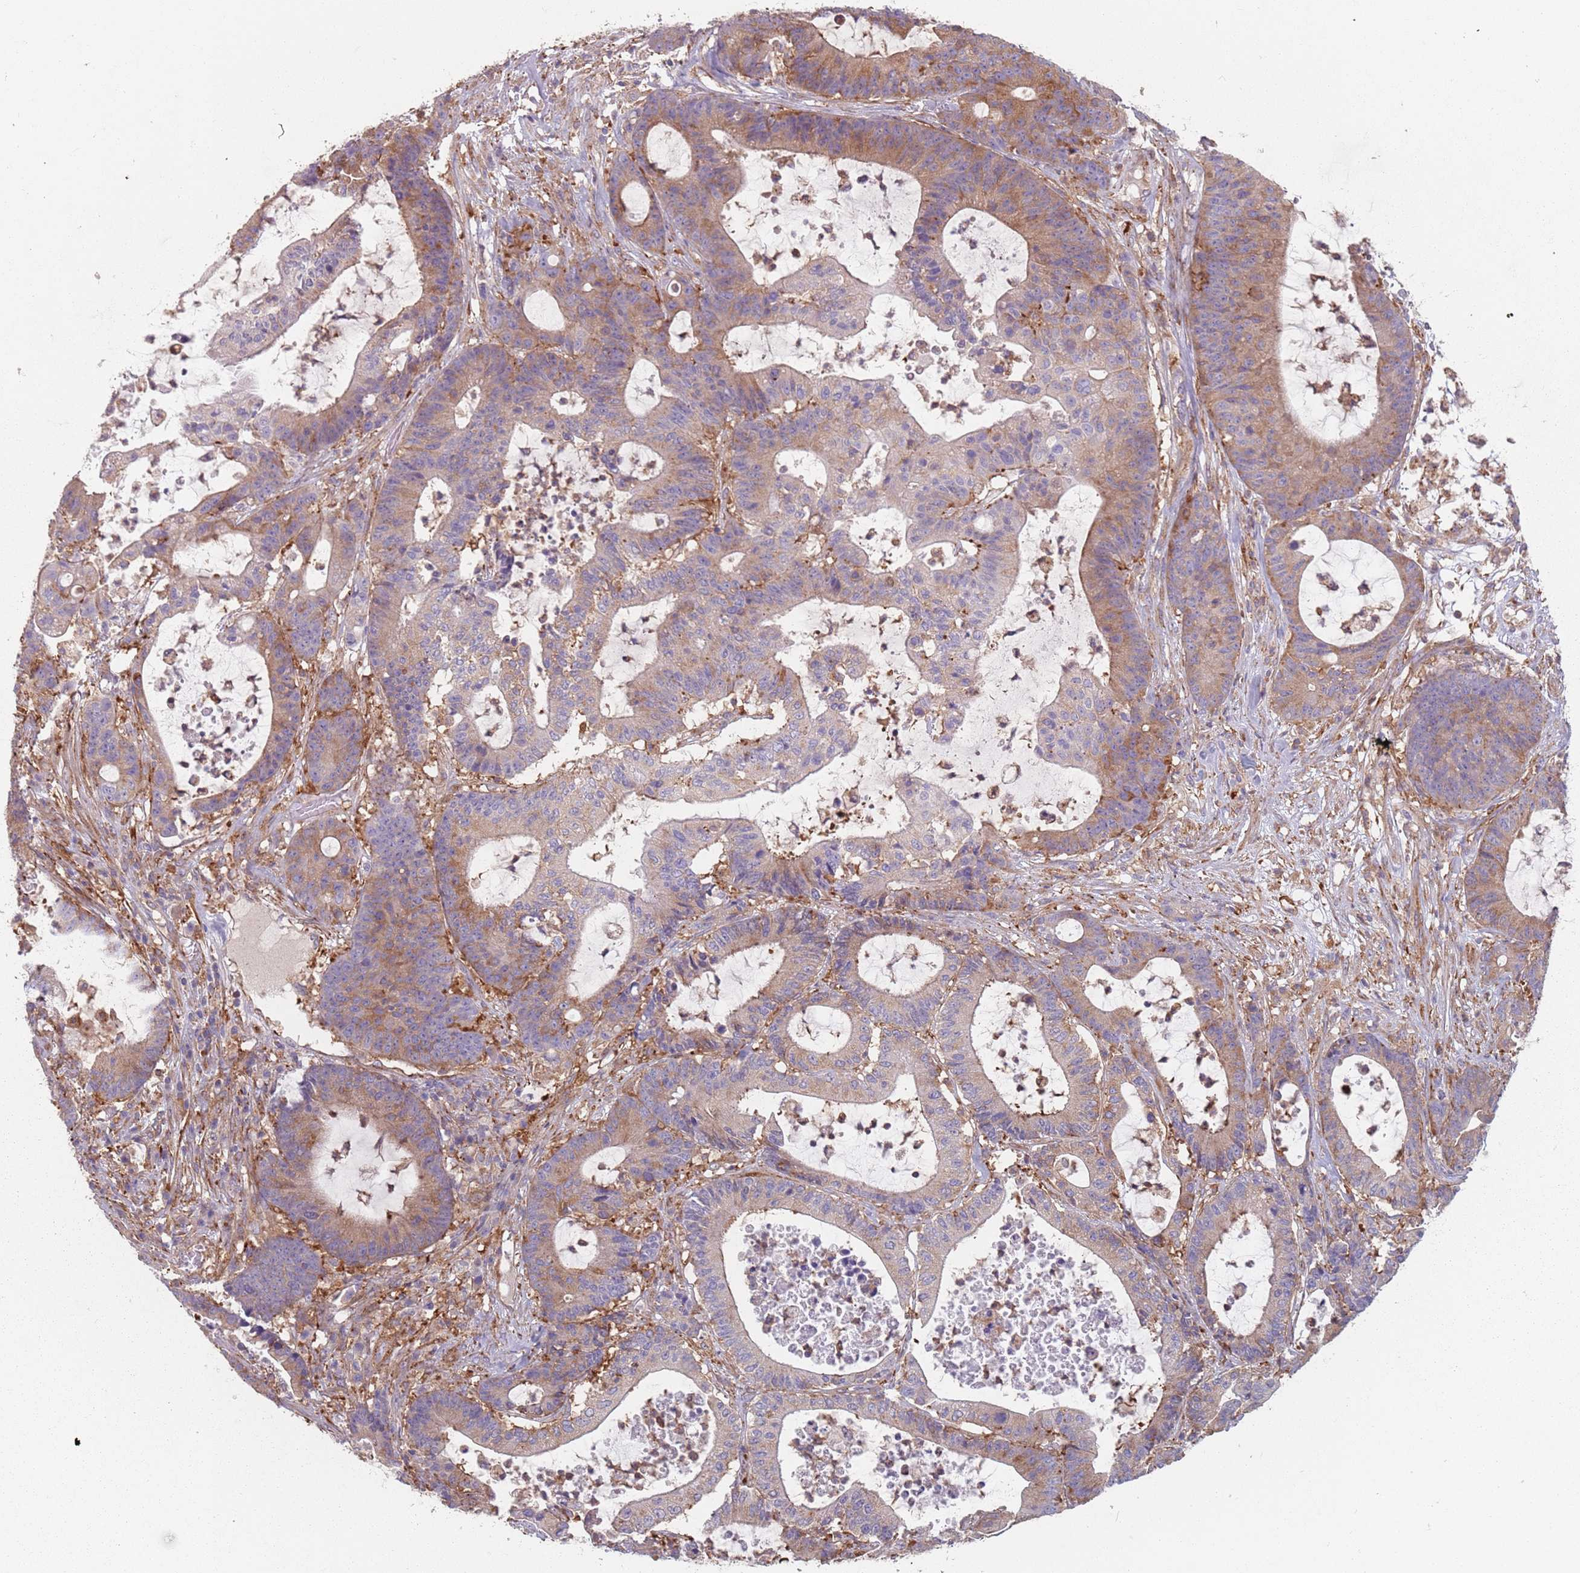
{"staining": {"intensity": "moderate", "quantity": "25%-75%", "location": "cytoplasmic/membranous"}, "tissue": "colorectal cancer", "cell_type": "Tumor cells", "image_type": "cancer", "snomed": [{"axis": "morphology", "description": "Adenocarcinoma, NOS"}, {"axis": "topography", "description": "Colon"}], "caption": "Tumor cells display medium levels of moderate cytoplasmic/membranous expression in about 25%-75% of cells in human colorectal cancer (adenocarcinoma).", "gene": "TPD52L2", "patient": {"sex": "female", "age": 84}}